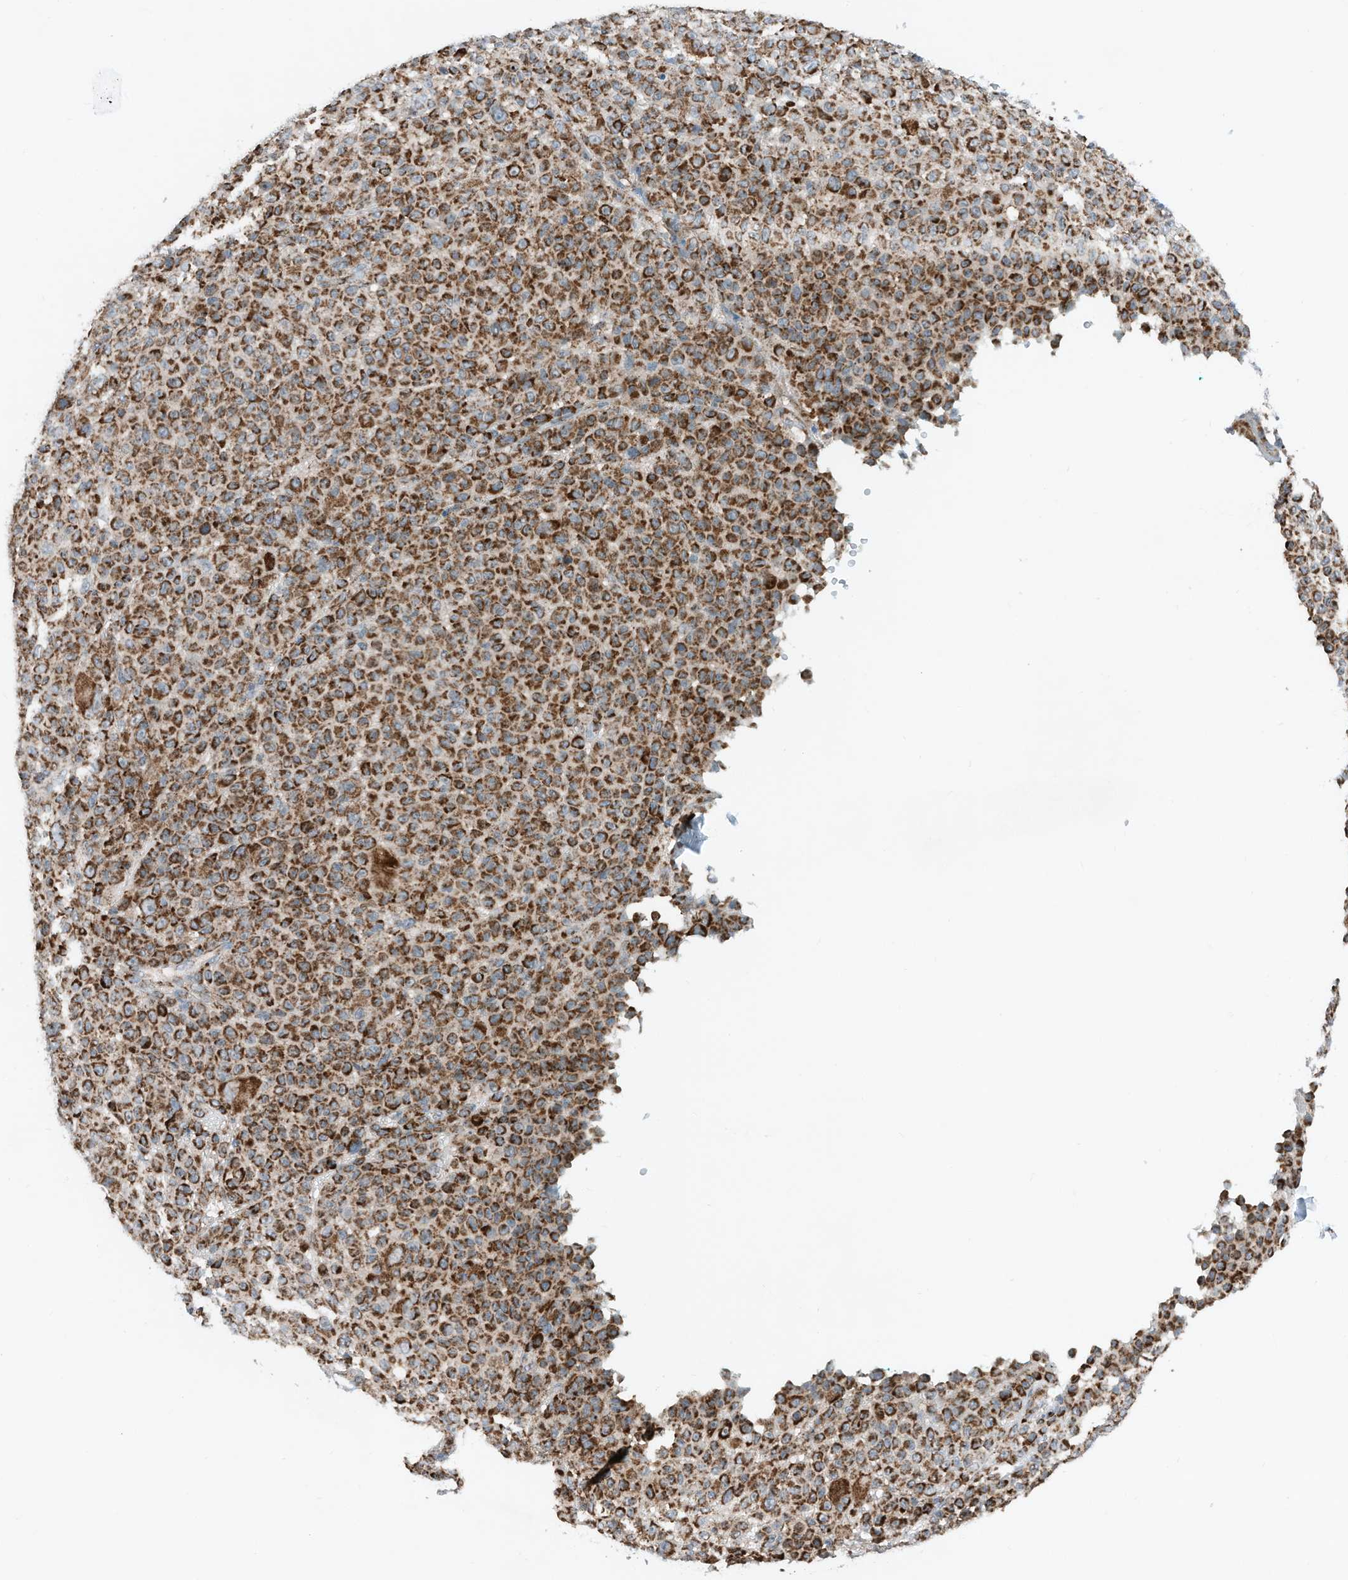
{"staining": {"intensity": "strong", "quantity": ">75%", "location": "cytoplasmic/membranous"}, "tissue": "melanoma", "cell_type": "Tumor cells", "image_type": "cancer", "snomed": [{"axis": "morphology", "description": "Malignant melanoma, NOS"}, {"axis": "topography", "description": "Skin"}], "caption": "Brown immunohistochemical staining in melanoma shows strong cytoplasmic/membranous expression in about >75% of tumor cells.", "gene": "RMND1", "patient": {"sex": "female", "age": 94}}